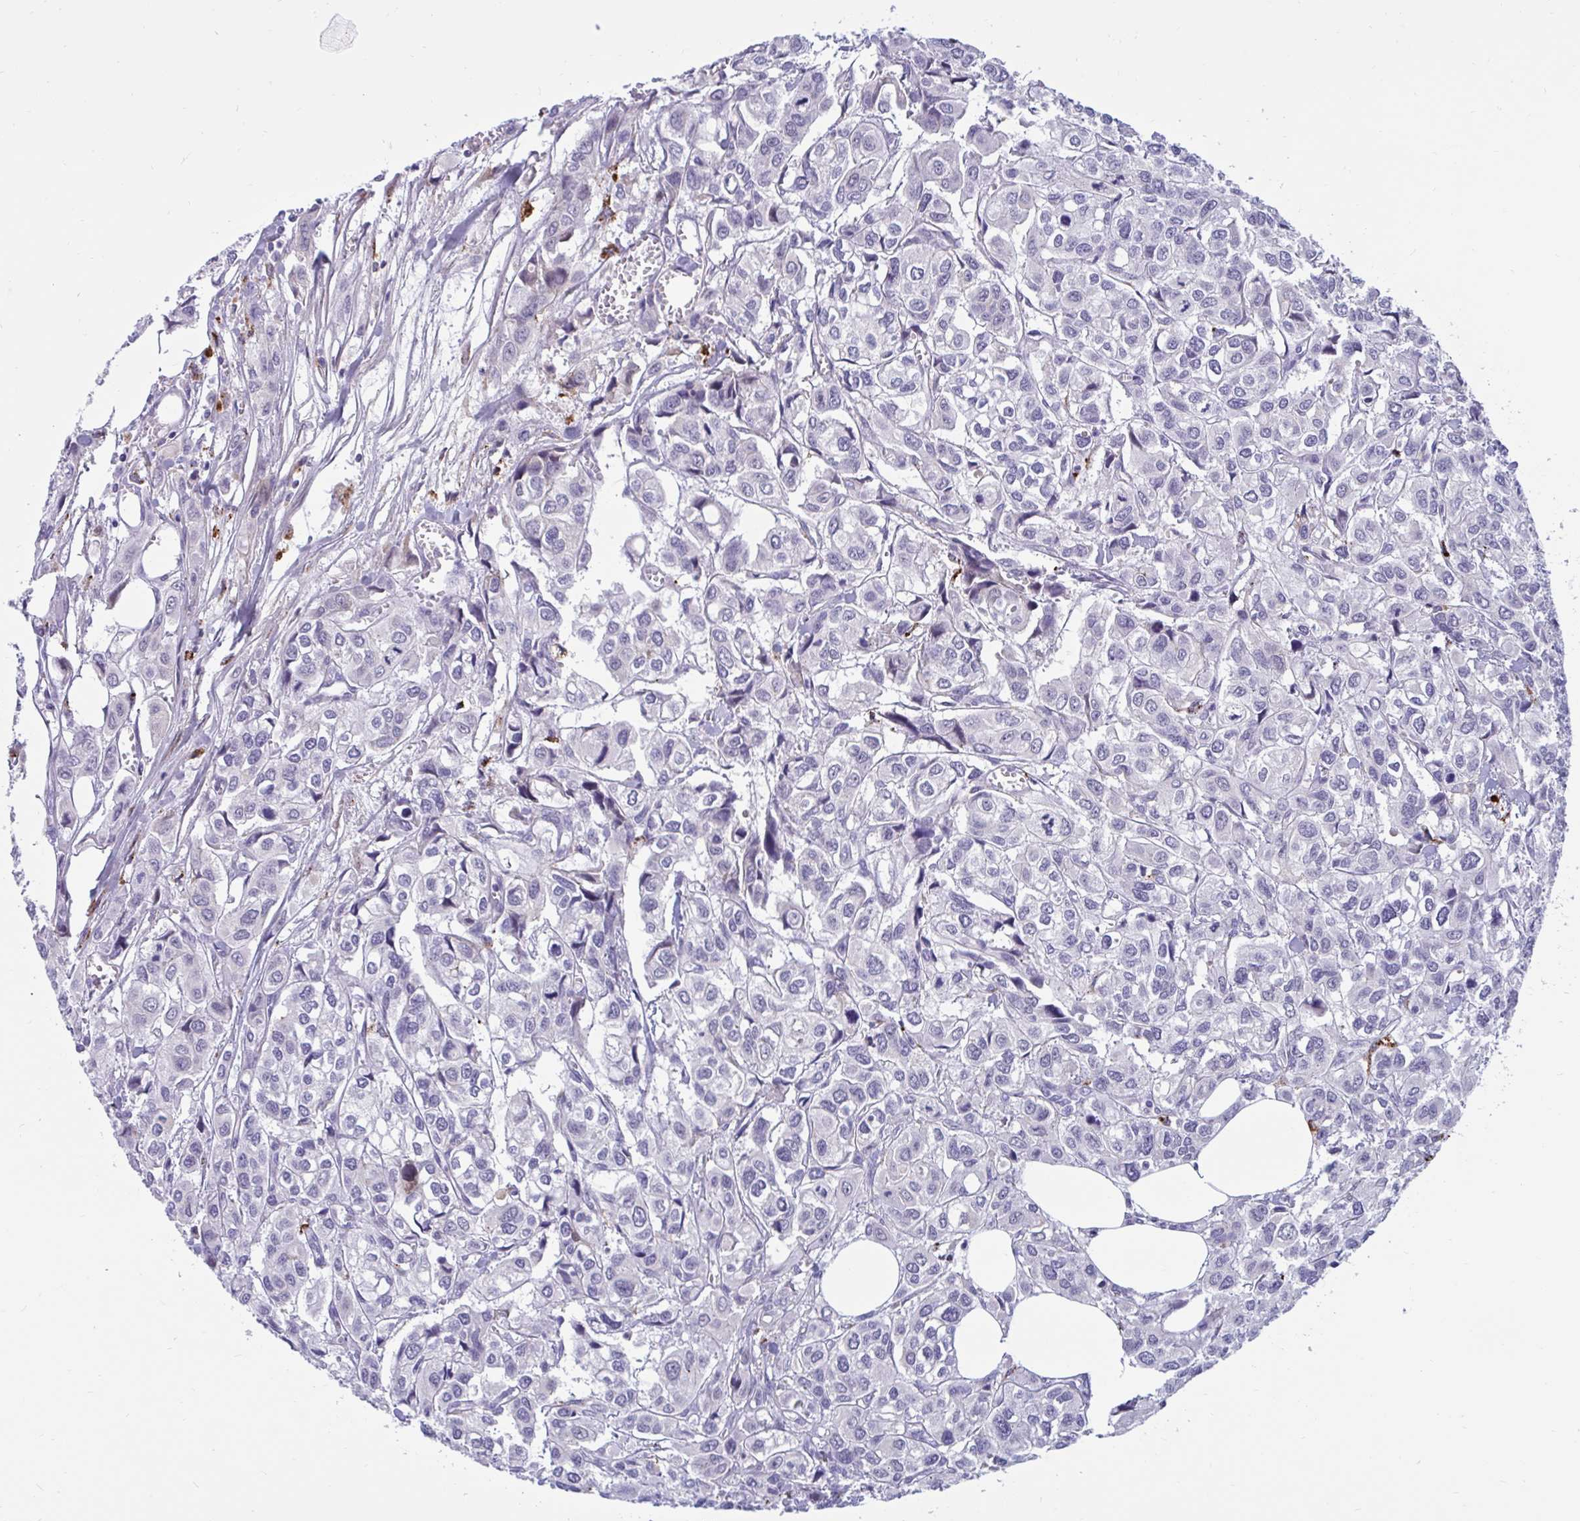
{"staining": {"intensity": "negative", "quantity": "none", "location": "none"}, "tissue": "urothelial cancer", "cell_type": "Tumor cells", "image_type": "cancer", "snomed": [{"axis": "morphology", "description": "Urothelial carcinoma, High grade"}, {"axis": "topography", "description": "Urinary bladder"}], "caption": "This is a histopathology image of immunohistochemistry (IHC) staining of high-grade urothelial carcinoma, which shows no staining in tumor cells.", "gene": "FAM219B", "patient": {"sex": "male", "age": 67}}